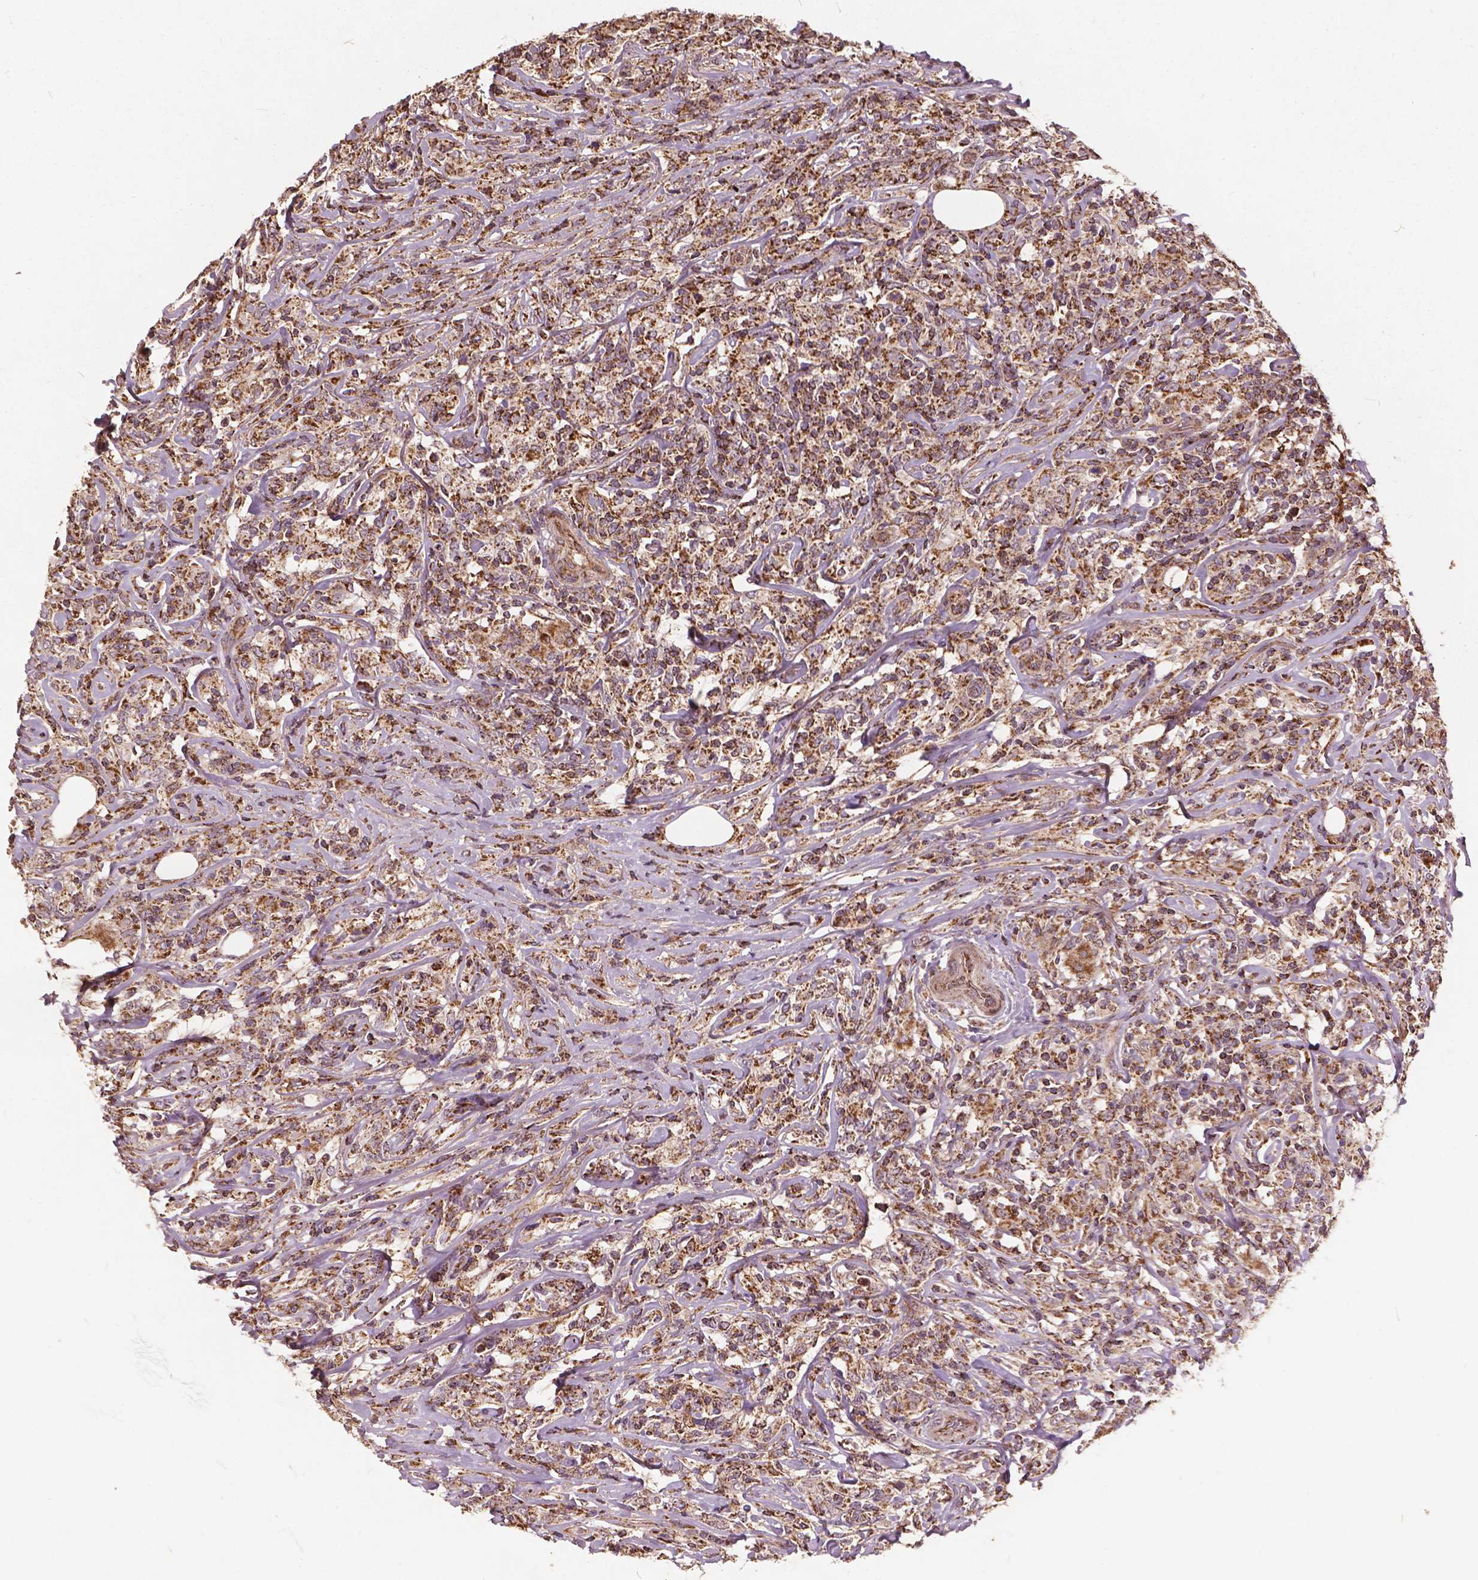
{"staining": {"intensity": "moderate", "quantity": ">75%", "location": "cytoplasmic/membranous"}, "tissue": "lymphoma", "cell_type": "Tumor cells", "image_type": "cancer", "snomed": [{"axis": "morphology", "description": "Malignant lymphoma, non-Hodgkin's type, High grade"}, {"axis": "topography", "description": "Lymph node"}], "caption": "Brown immunohistochemical staining in high-grade malignant lymphoma, non-Hodgkin's type displays moderate cytoplasmic/membranous expression in about >75% of tumor cells.", "gene": "UBXN2A", "patient": {"sex": "female", "age": 84}}